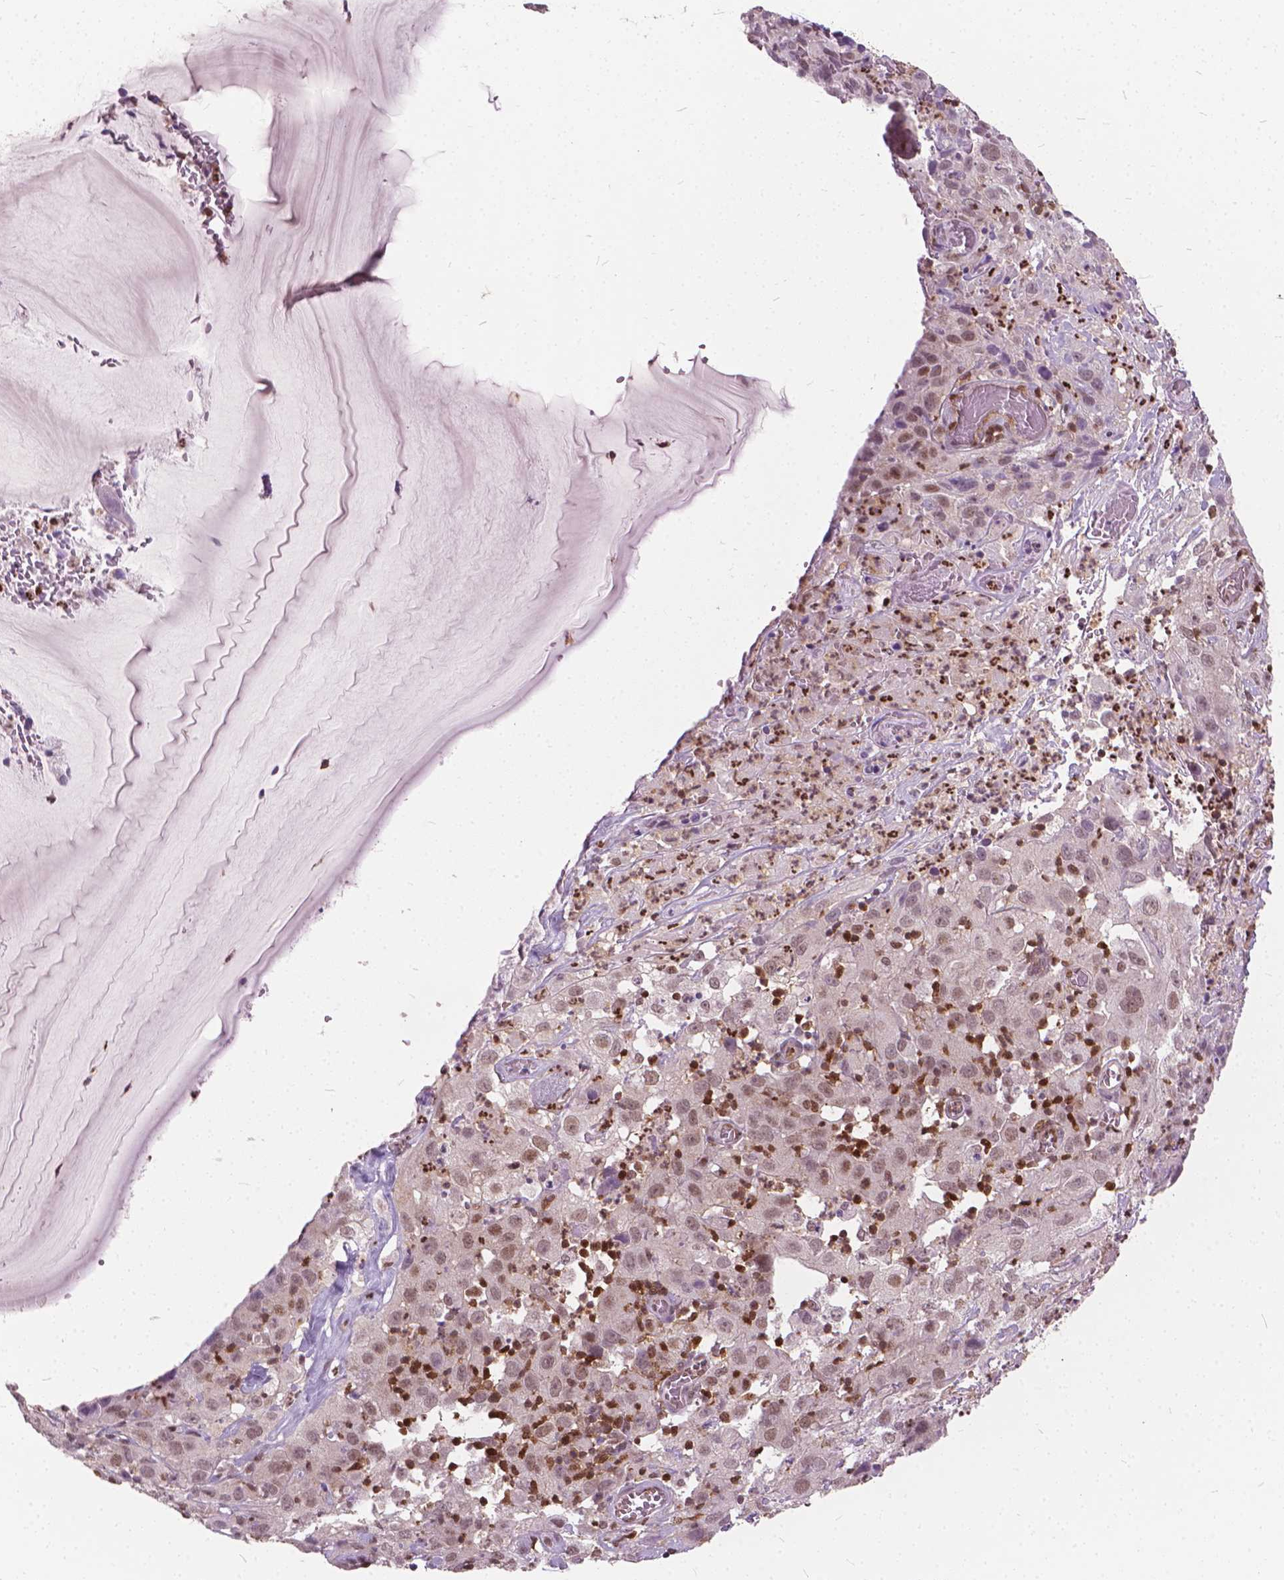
{"staining": {"intensity": "weak", "quantity": "25%-75%", "location": "nuclear"}, "tissue": "cervical cancer", "cell_type": "Tumor cells", "image_type": "cancer", "snomed": [{"axis": "morphology", "description": "Squamous cell carcinoma, NOS"}, {"axis": "topography", "description": "Cervix"}], "caption": "A brown stain labels weak nuclear expression of a protein in cervical cancer tumor cells. (DAB (3,3'-diaminobenzidine) = brown stain, brightfield microscopy at high magnification).", "gene": "STAT5B", "patient": {"sex": "female", "age": 32}}